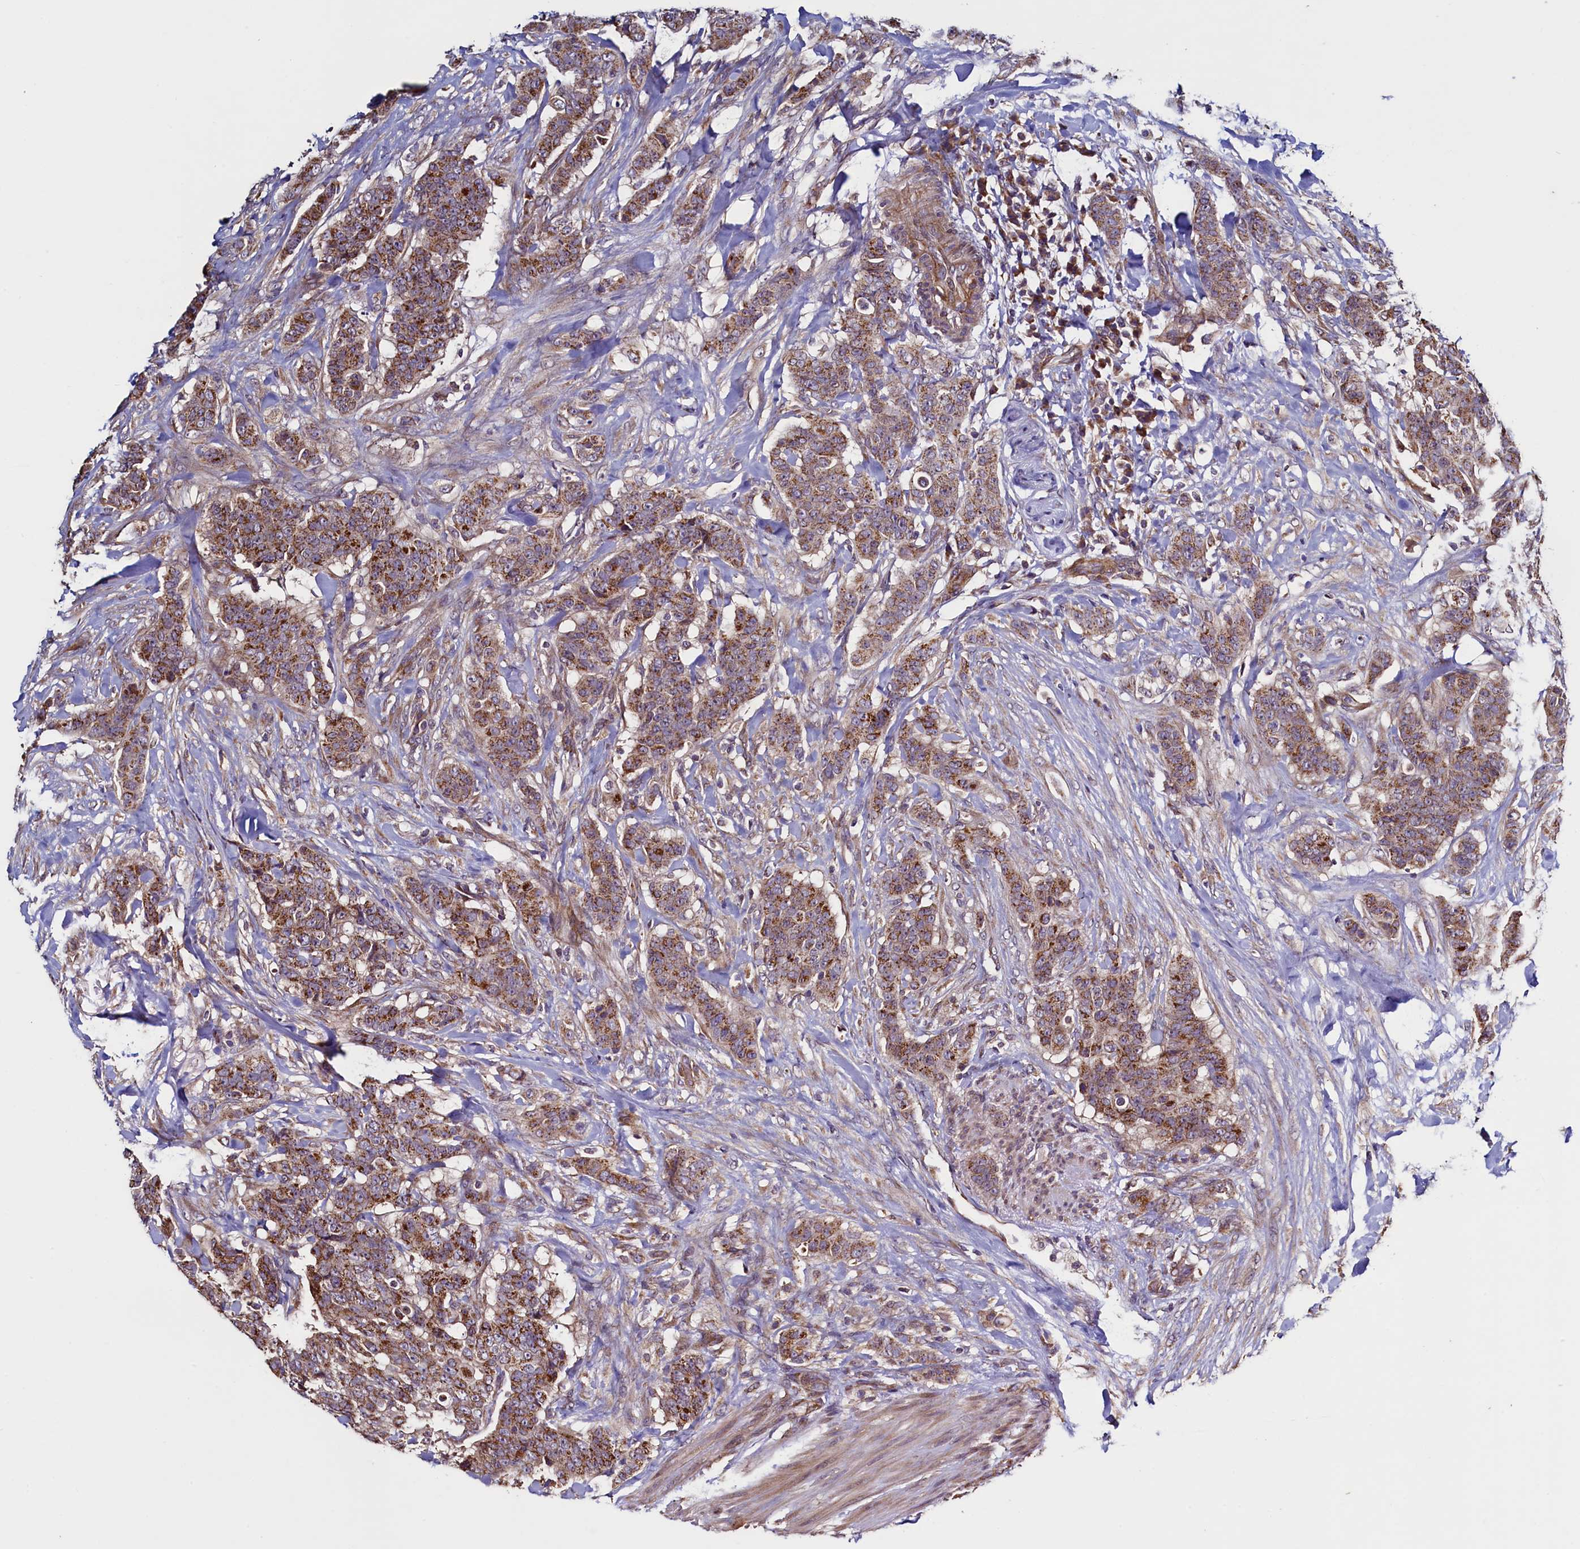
{"staining": {"intensity": "moderate", "quantity": ">75%", "location": "cytoplasmic/membranous"}, "tissue": "breast cancer", "cell_type": "Tumor cells", "image_type": "cancer", "snomed": [{"axis": "morphology", "description": "Duct carcinoma"}, {"axis": "topography", "description": "Breast"}], "caption": "Breast cancer was stained to show a protein in brown. There is medium levels of moderate cytoplasmic/membranous positivity in approximately >75% of tumor cells.", "gene": "RBFA", "patient": {"sex": "female", "age": 40}}